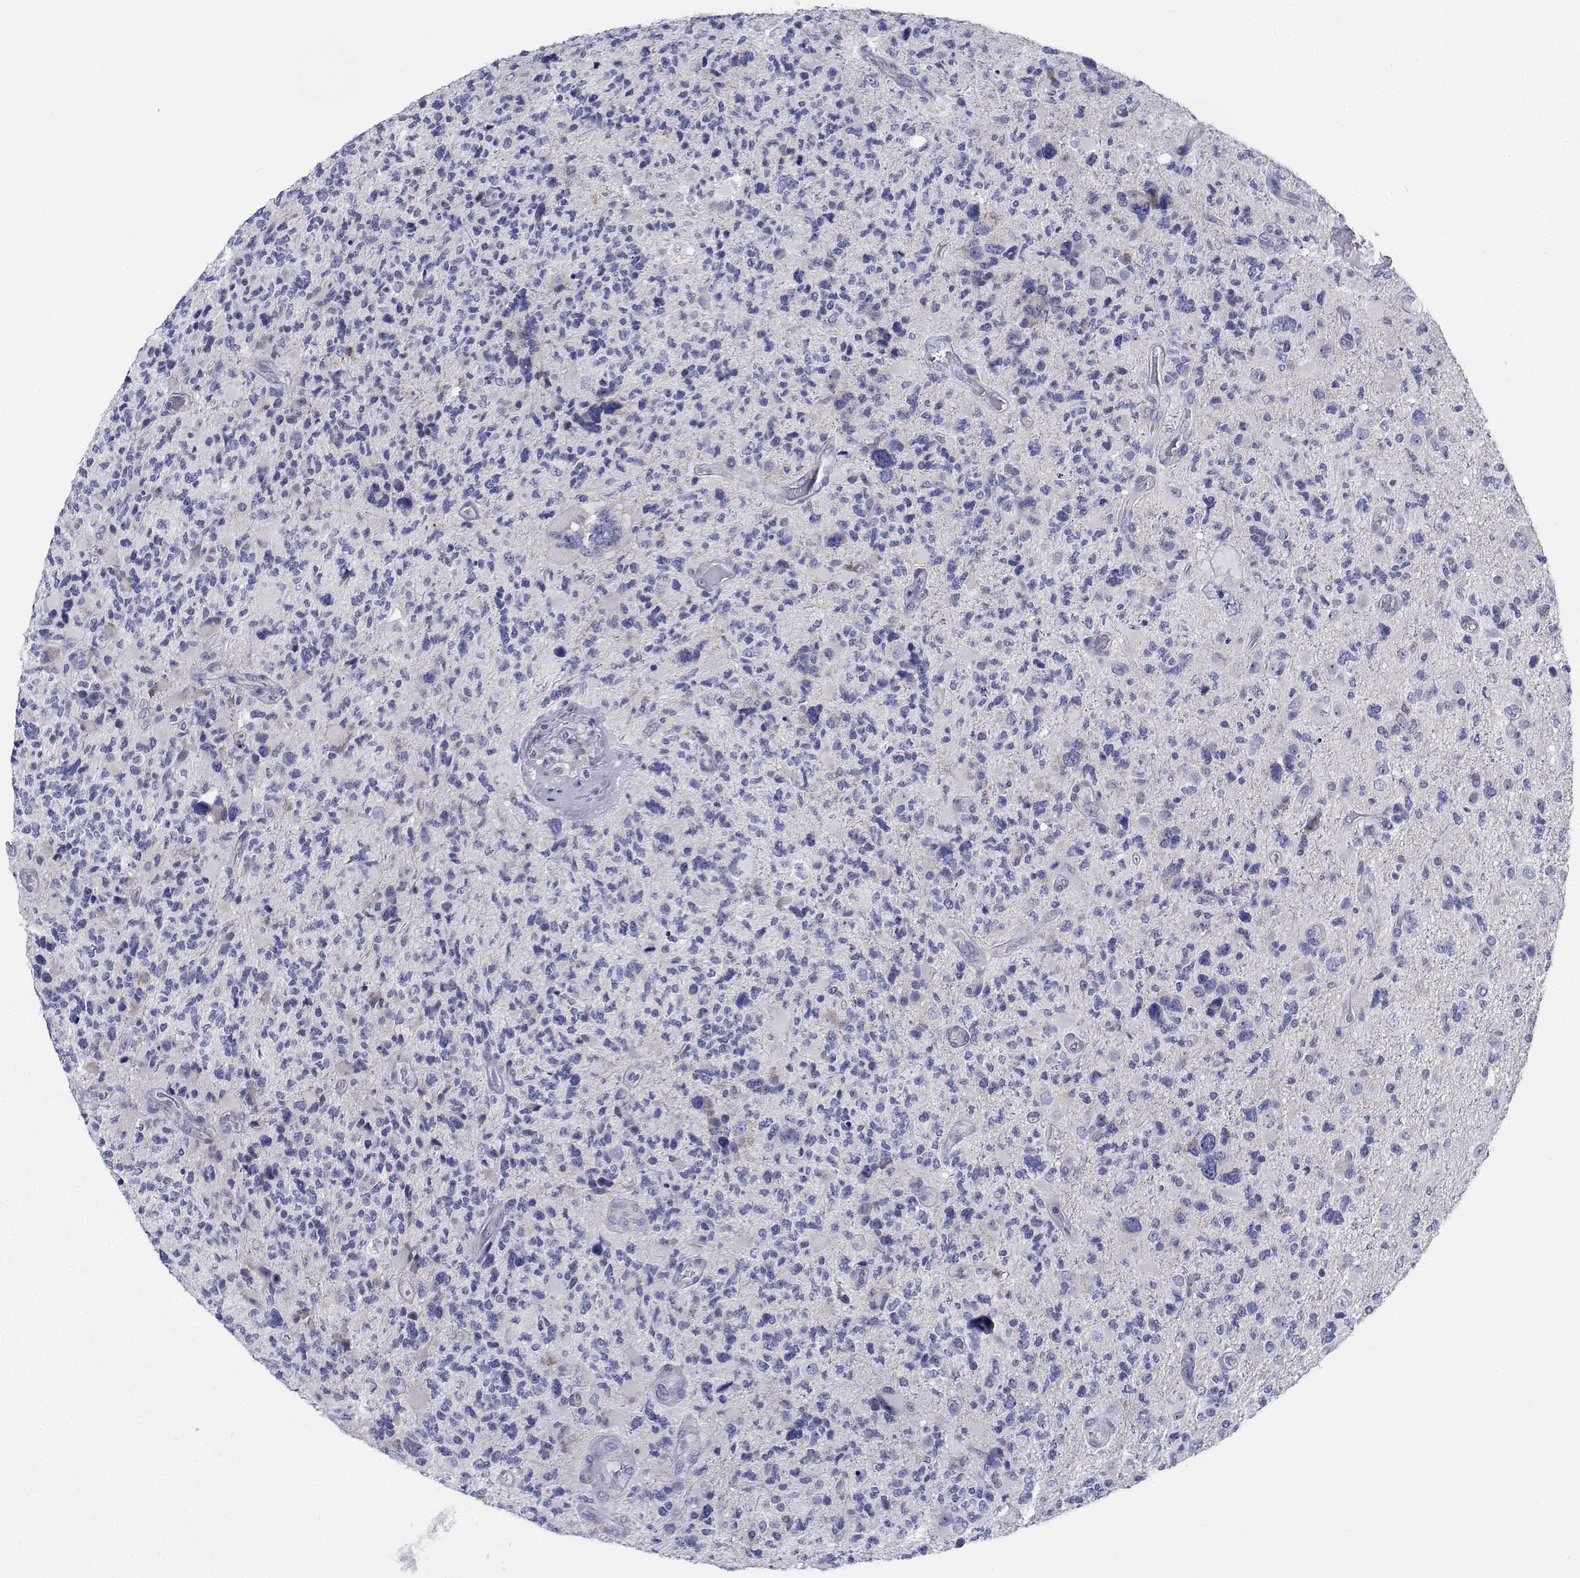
{"staining": {"intensity": "negative", "quantity": "none", "location": "none"}, "tissue": "glioma", "cell_type": "Tumor cells", "image_type": "cancer", "snomed": [{"axis": "morphology", "description": "Glioma, malignant, High grade"}, {"axis": "topography", "description": "Brain"}], "caption": "Glioma was stained to show a protein in brown. There is no significant positivity in tumor cells. Nuclei are stained in blue.", "gene": "CDHR3", "patient": {"sex": "female", "age": 71}}